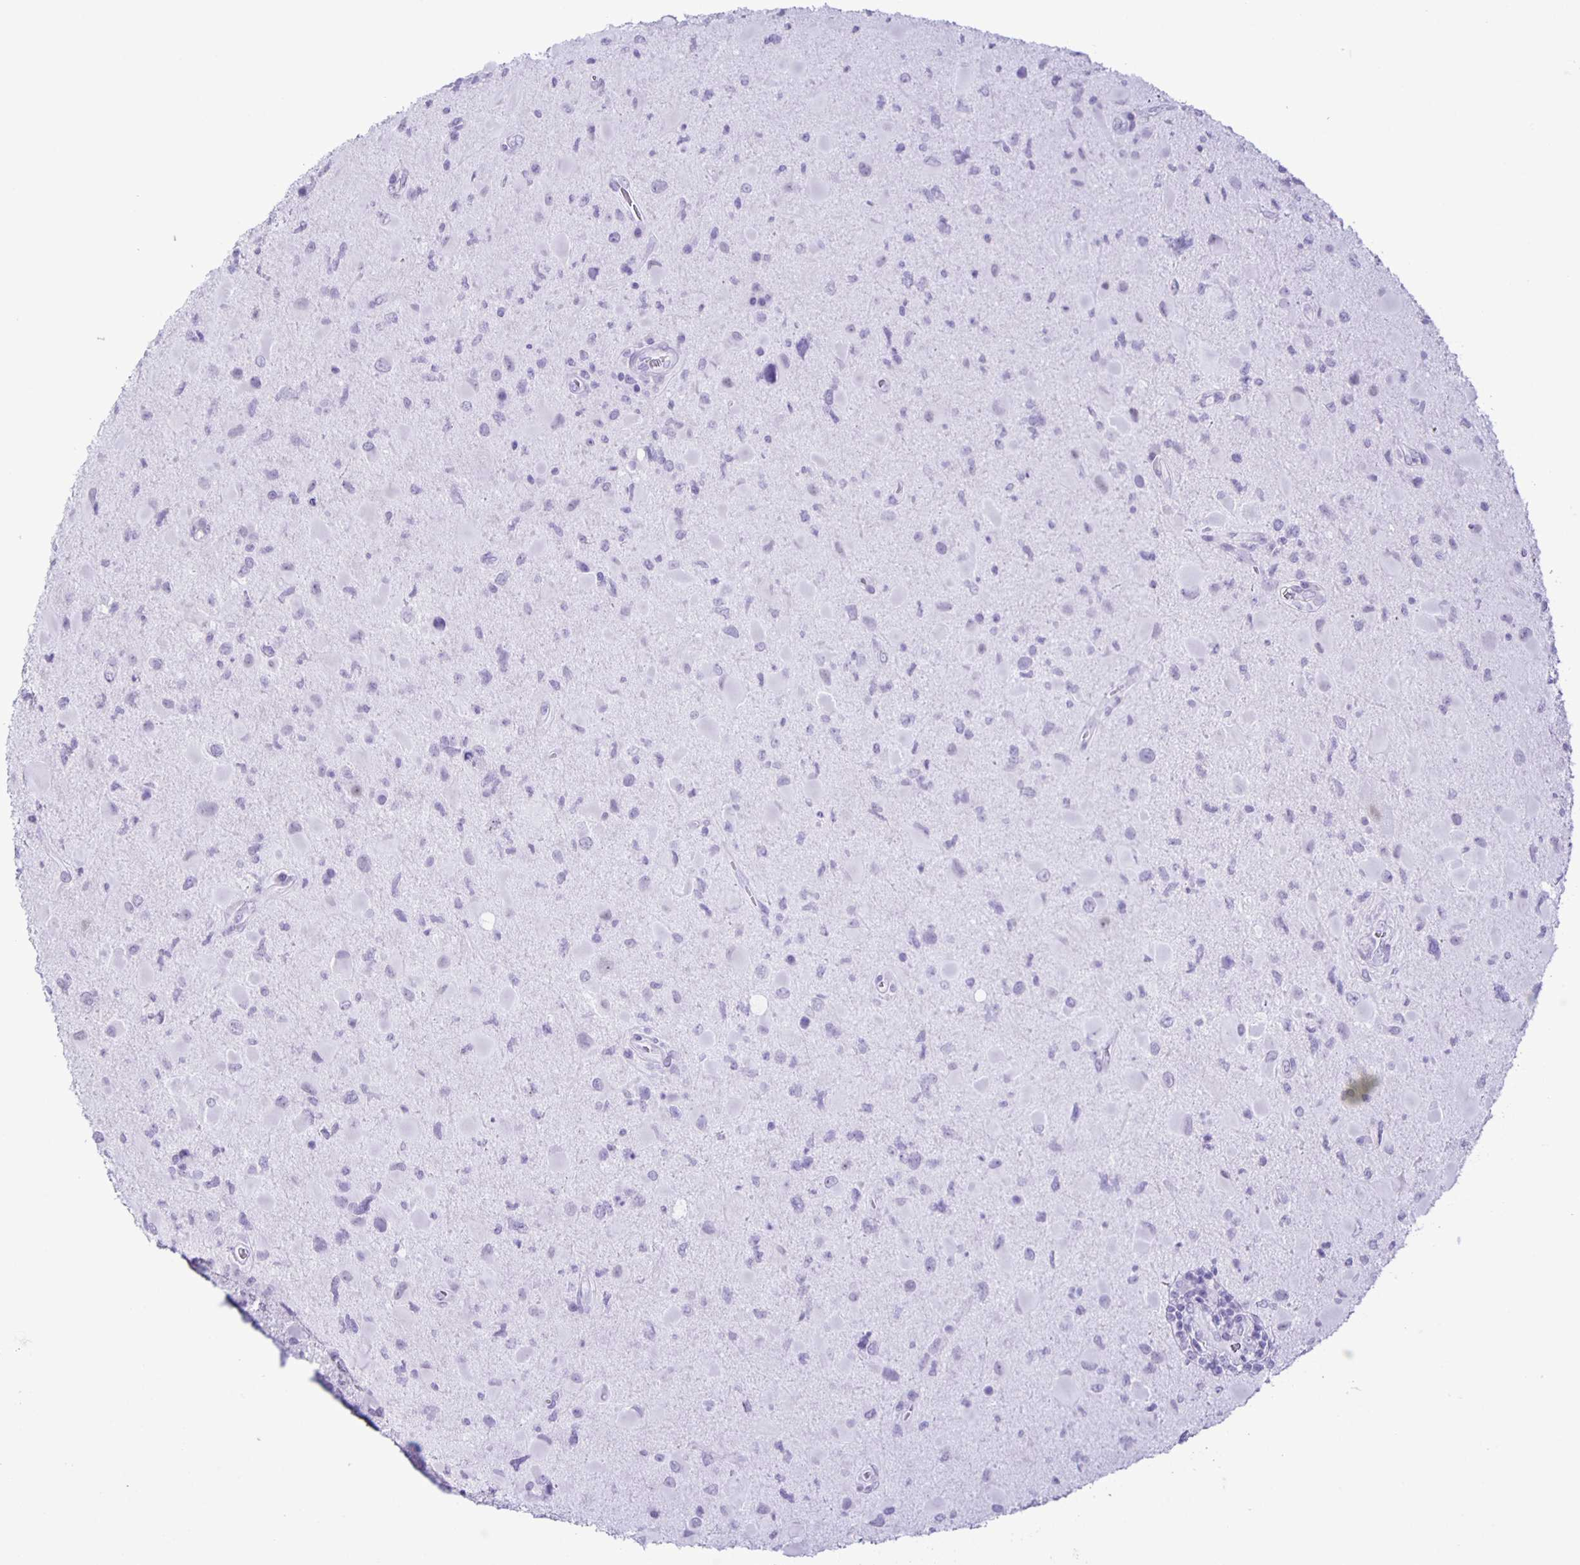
{"staining": {"intensity": "negative", "quantity": "none", "location": "none"}, "tissue": "glioma", "cell_type": "Tumor cells", "image_type": "cancer", "snomed": [{"axis": "morphology", "description": "Glioma, malignant, Low grade"}, {"axis": "topography", "description": "Brain"}], "caption": "This is a photomicrograph of immunohistochemistry staining of malignant low-grade glioma, which shows no positivity in tumor cells. (DAB immunohistochemistry (IHC), high magnification).", "gene": "EZHIP", "patient": {"sex": "female", "age": 32}}